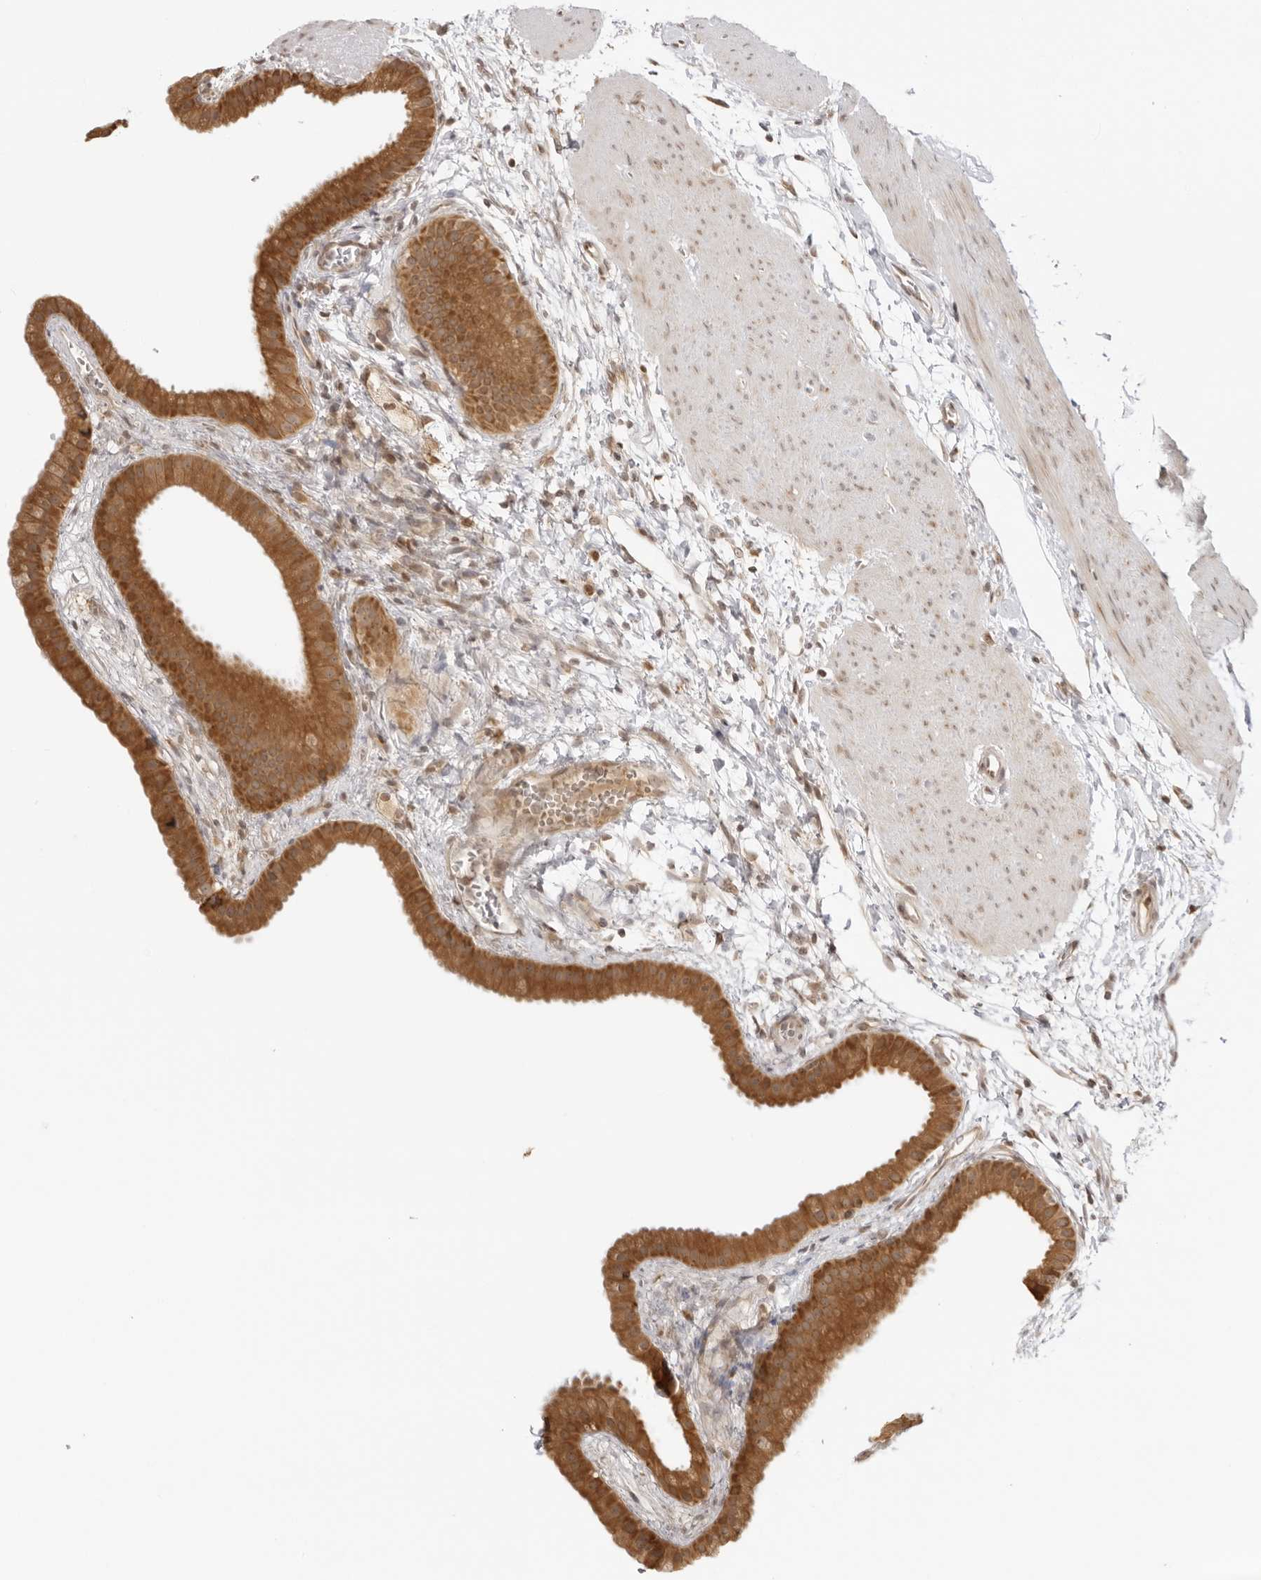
{"staining": {"intensity": "strong", "quantity": ">75%", "location": "cytoplasmic/membranous"}, "tissue": "gallbladder", "cell_type": "Glandular cells", "image_type": "normal", "snomed": [{"axis": "morphology", "description": "Normal tissue, NOS"}, {"axis": "topography", "description": "Gallbladder"}], "caption": "Gallbladder stained with DAB (3,3'-diaminobenzidine) immunohistochemistry (IHC) reveals high levels of strong cytoplasmic/membranous expression in about >75% of glandular cells.", "gene": "PRRC2C", "patient": {"sex": "female", "age": 64}}